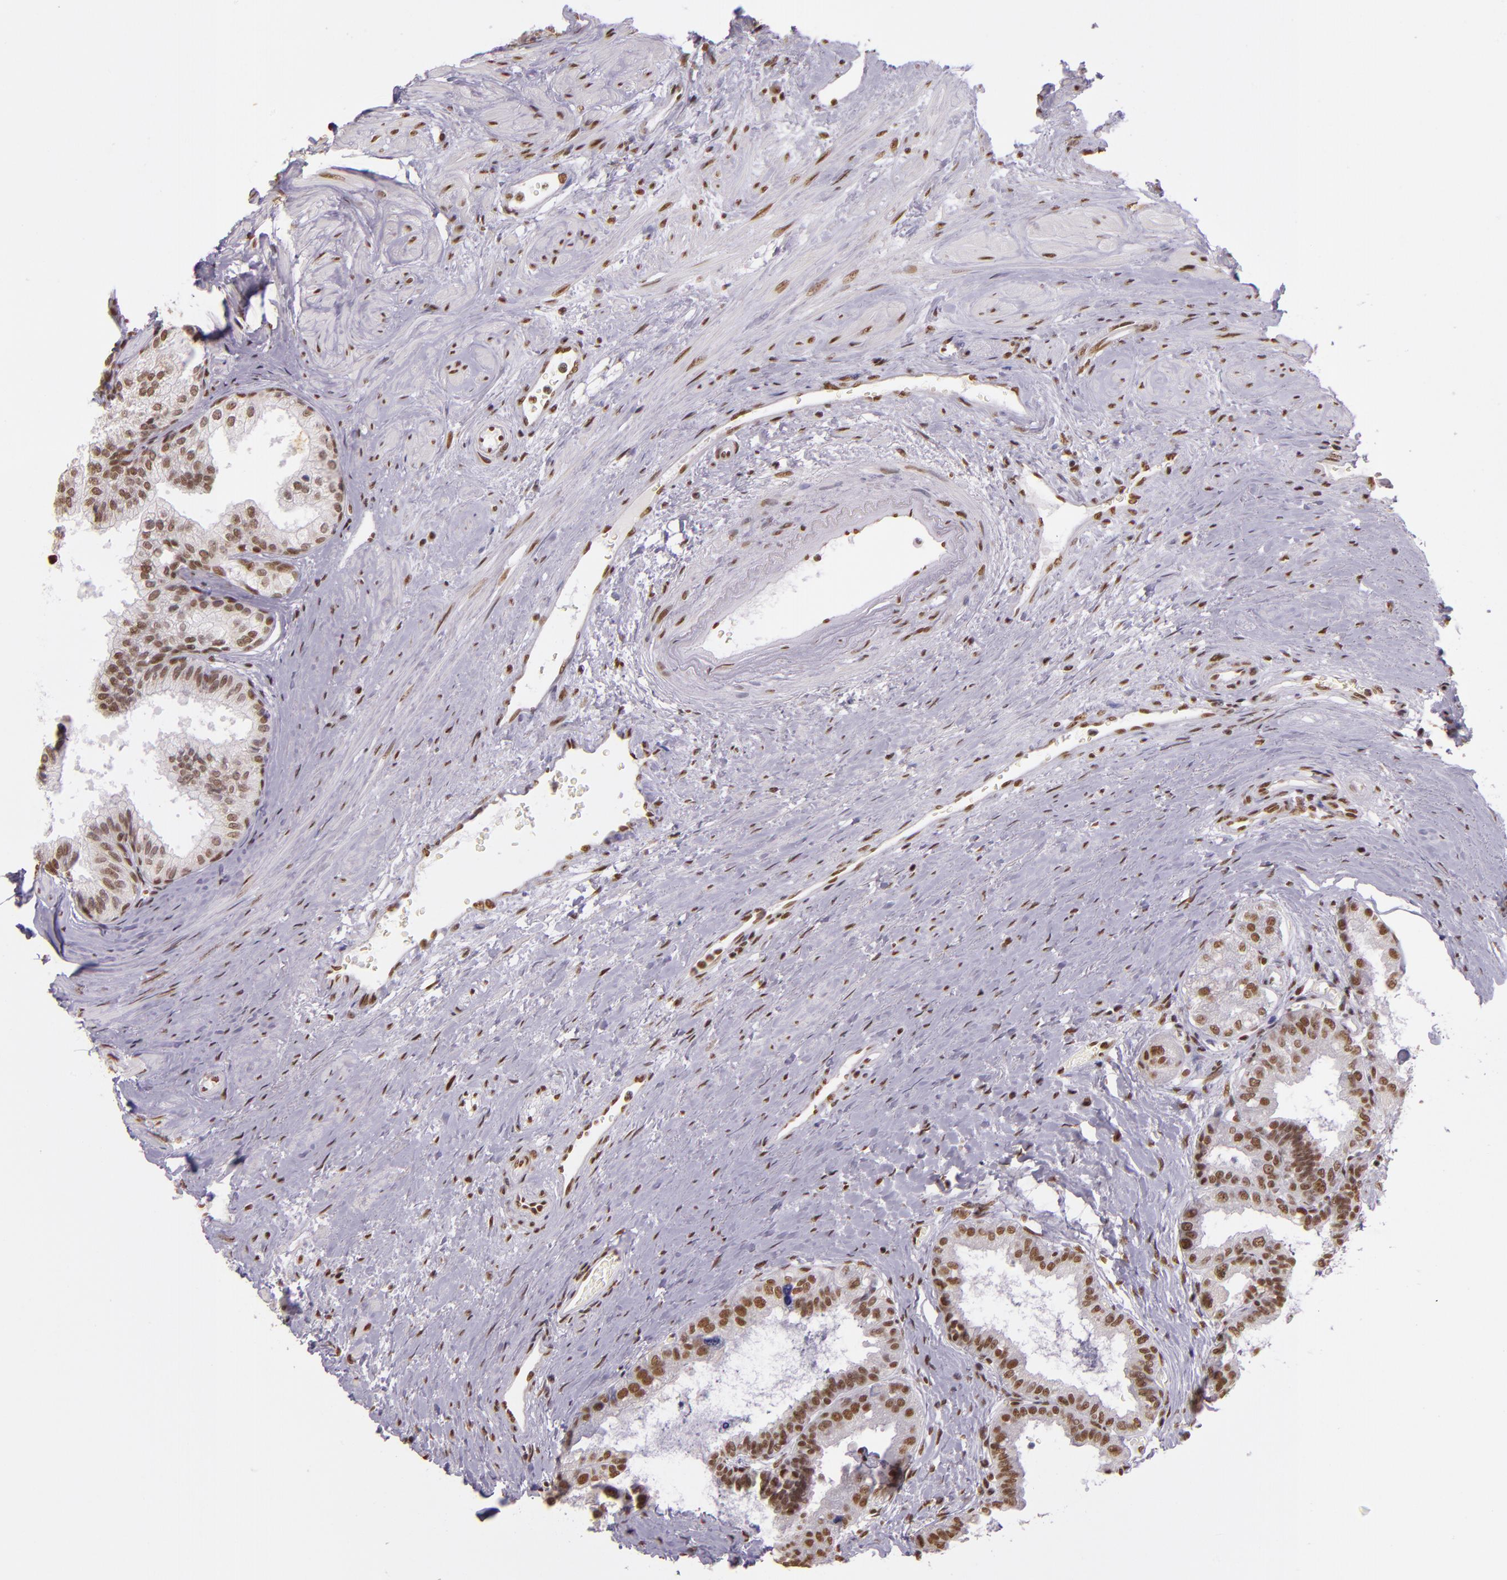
{"staining": {"intensity": "moderate", "quantity": ">75%", "location": "nuclear"}, "tissue": "prostate", "cell_type": "Glandular cells", "image_type": "normal", "snomed": [{"axis": "morphology", "description": "Normal tissue, NOS"}, {"axis": "topography", "description": "Prostate"}], "caption": "Glandular cells demonstrate medium levels of moderate nuclear staining in approximately >75% of cells in unremarkable human prostate.", "gene": "USF1", "patient": {"sex": "male", "age": 60}}